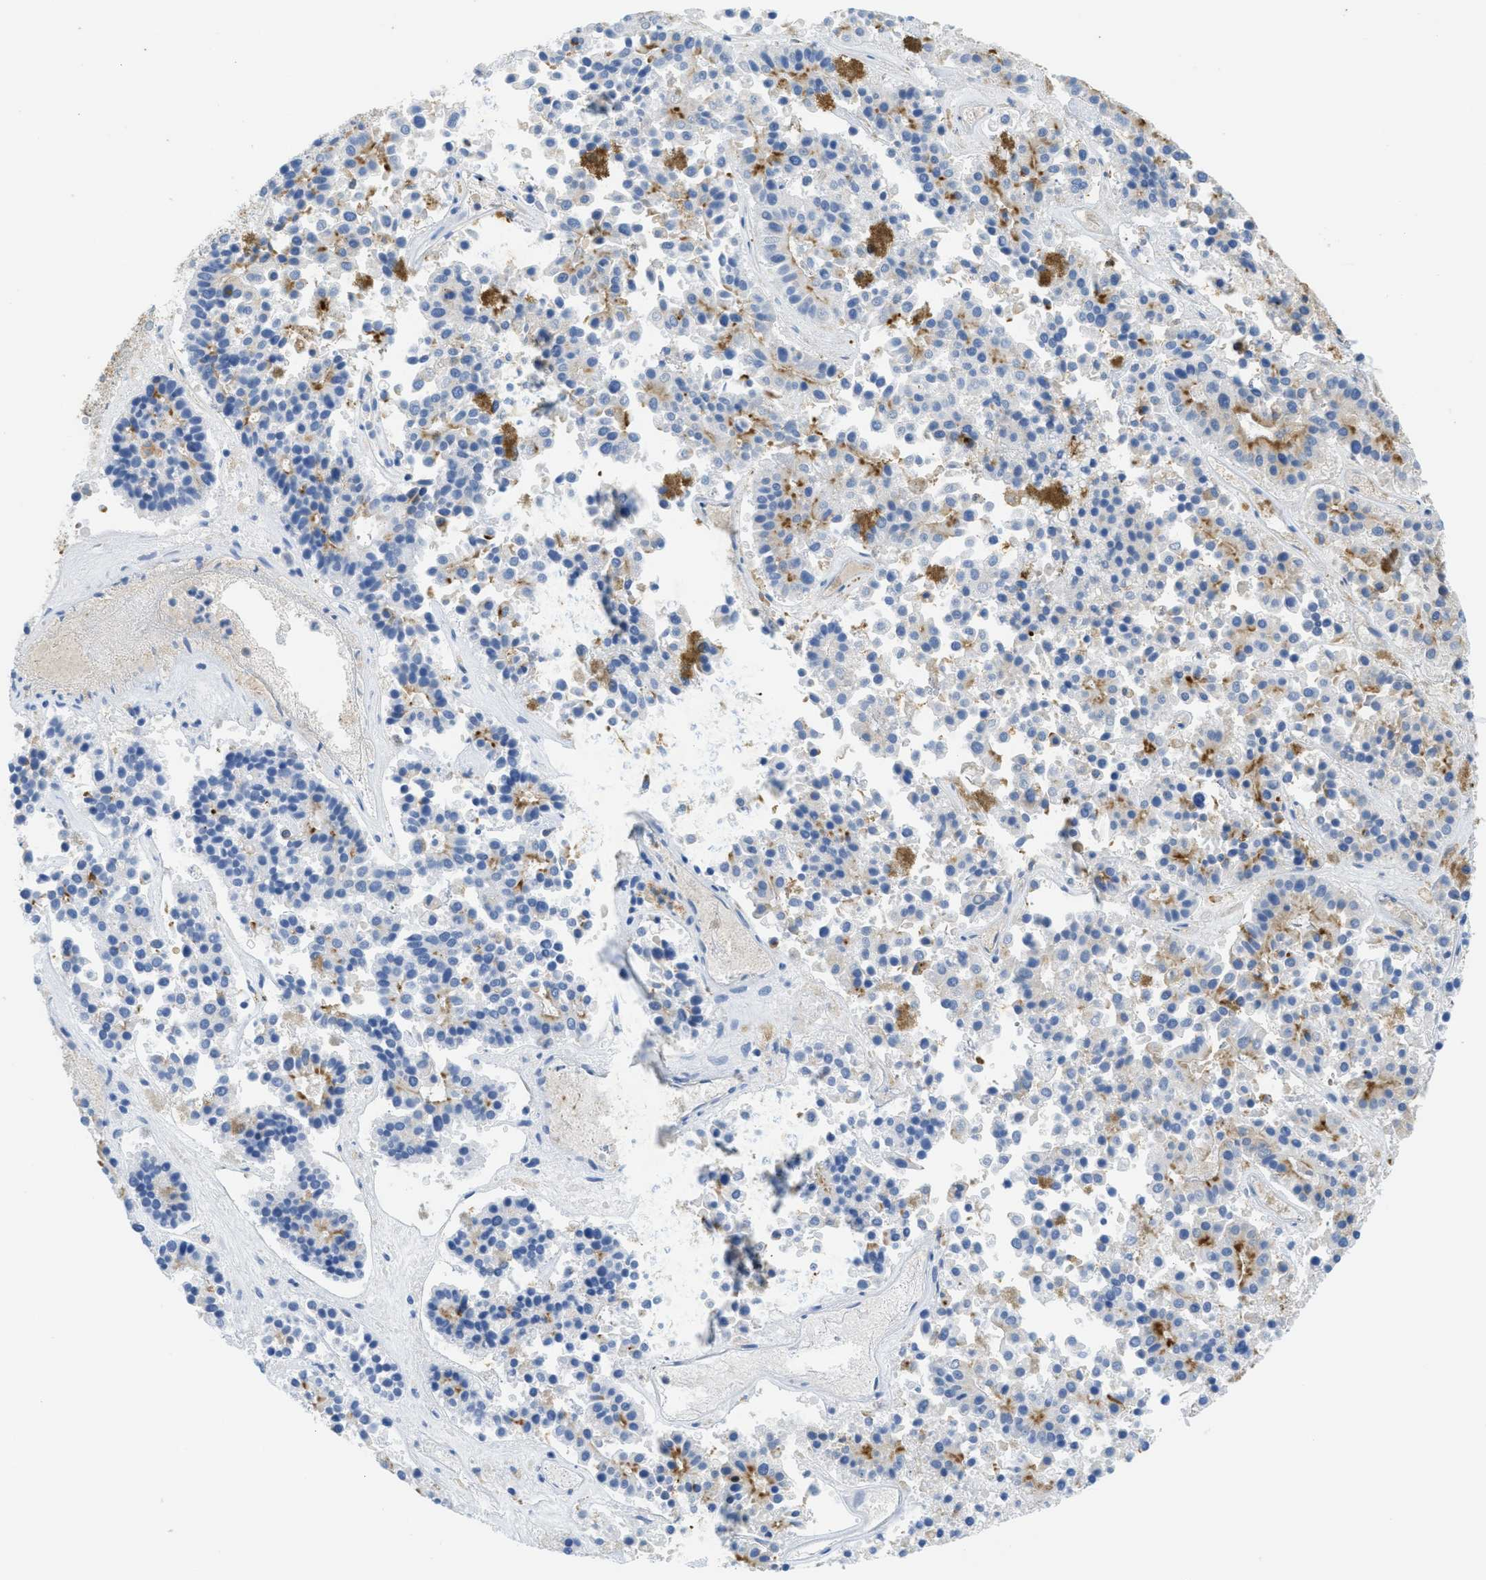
{"staining": {"intensity": "negative", "quantity": "none", "location": "none"}, "tissue": "pancreatic cancer", "cell_type": "Tumor cells", "image_type": "cancer", "snomed": [{"axis": "morphology", "description": "Adenocarcinoma, NOS"}, {"axis": "topography", "description": "Pancreas"}], "caption": "High magnification brightfield microscopy of pancreatic adenocarcinoma stained with DAB (brown) and counterstained with hematoxylin (blue): tumor cells show no significant staining.", "gene": "WDR4", "patient": {"sex": "male", "age": 50}}